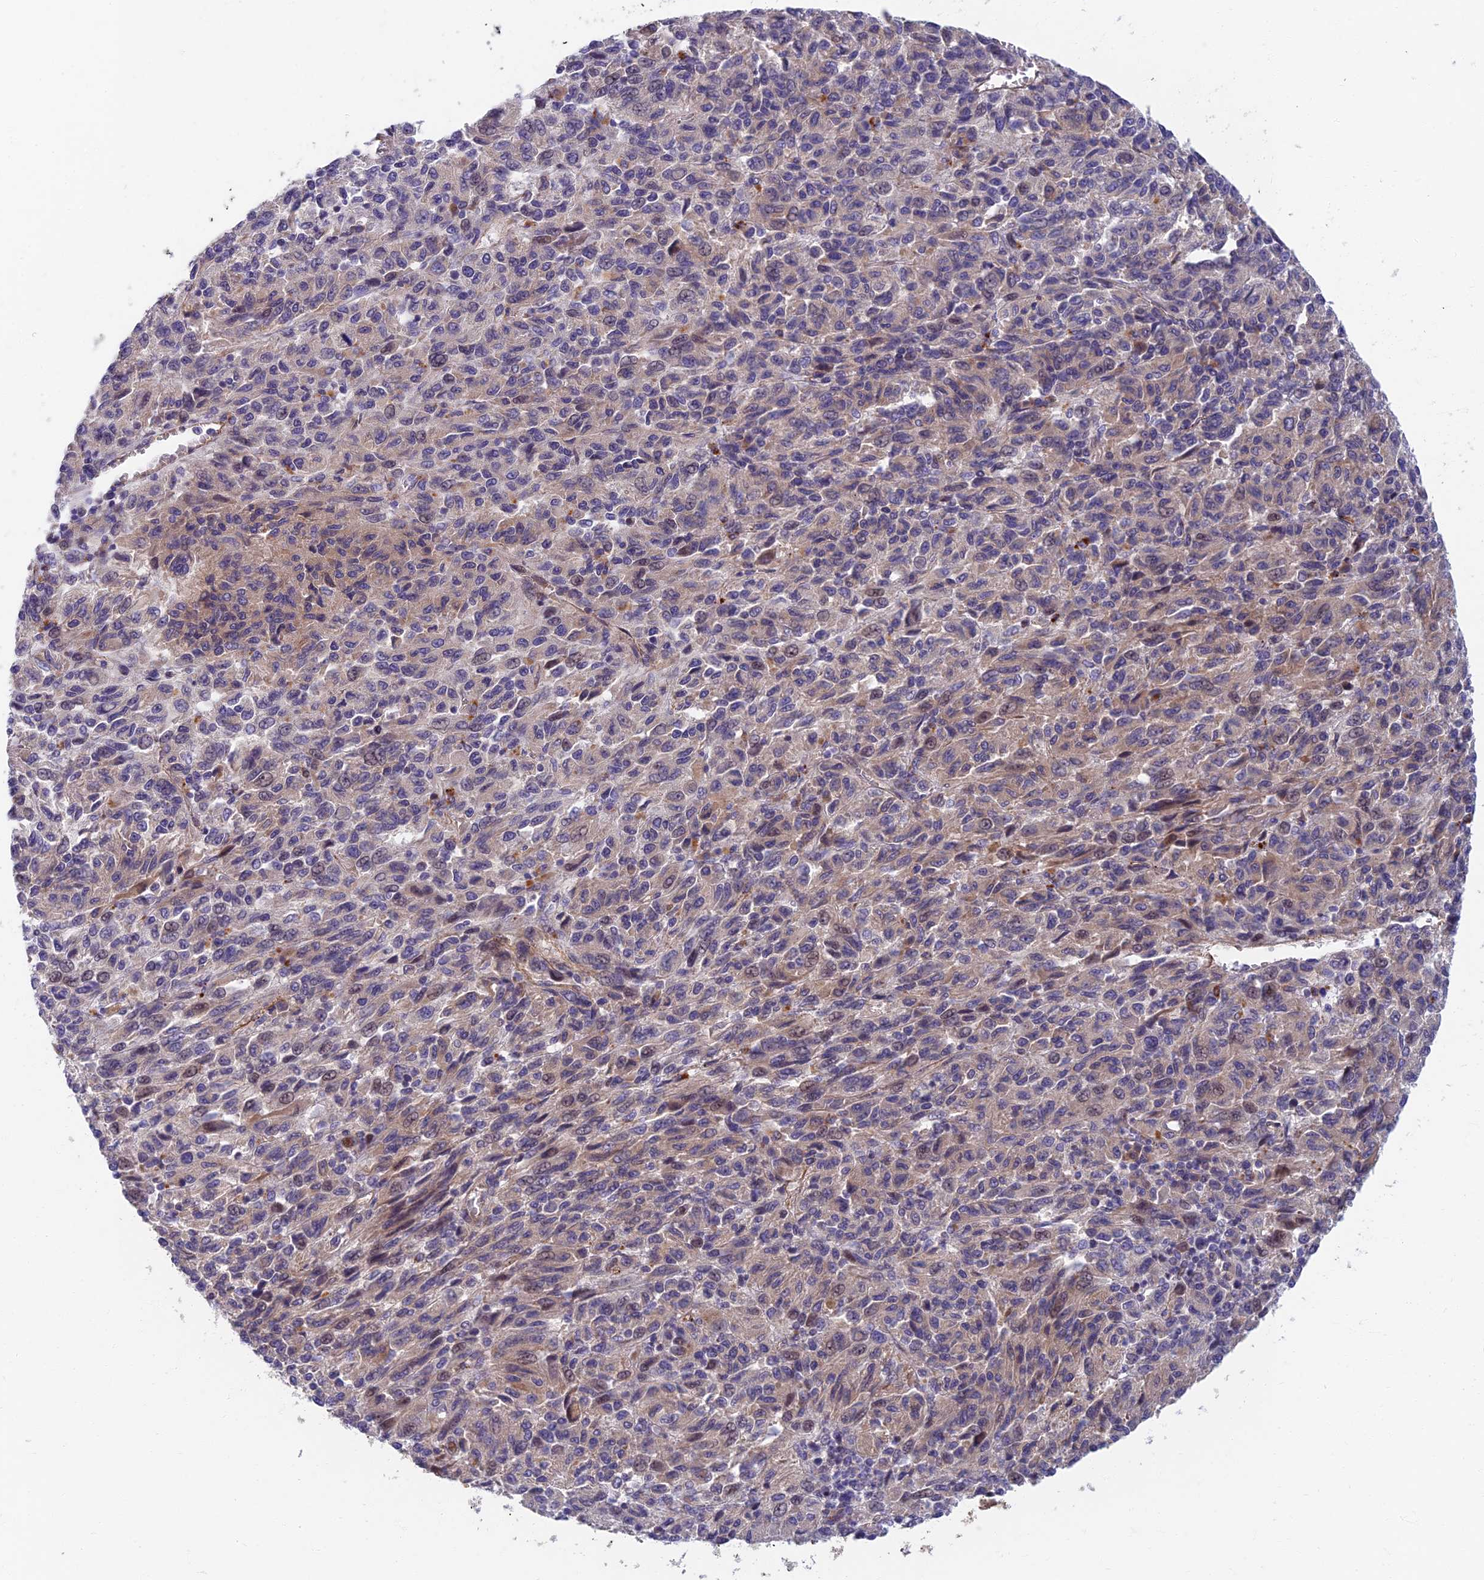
{"staining": {"intensity": "weak", "quantity": "<25%", "location": "cytoplasmic/membranous,nuclear"}, "tissue": "melanoma", "cell_type": "Tumor cells", "image_type": "cancer", "snomed": [{"axis": "morphology", "description": "Malignant melanoma, Metastatic site"}, {"axis": "topography", "description": "Lung"}], "caption": "The photomicrograph displays no staining of tumor cells in melanoma. (DAB IHC, high magnification).", "gene": "RHBDL2", "patient": {"sex": "male", "age": 64}}